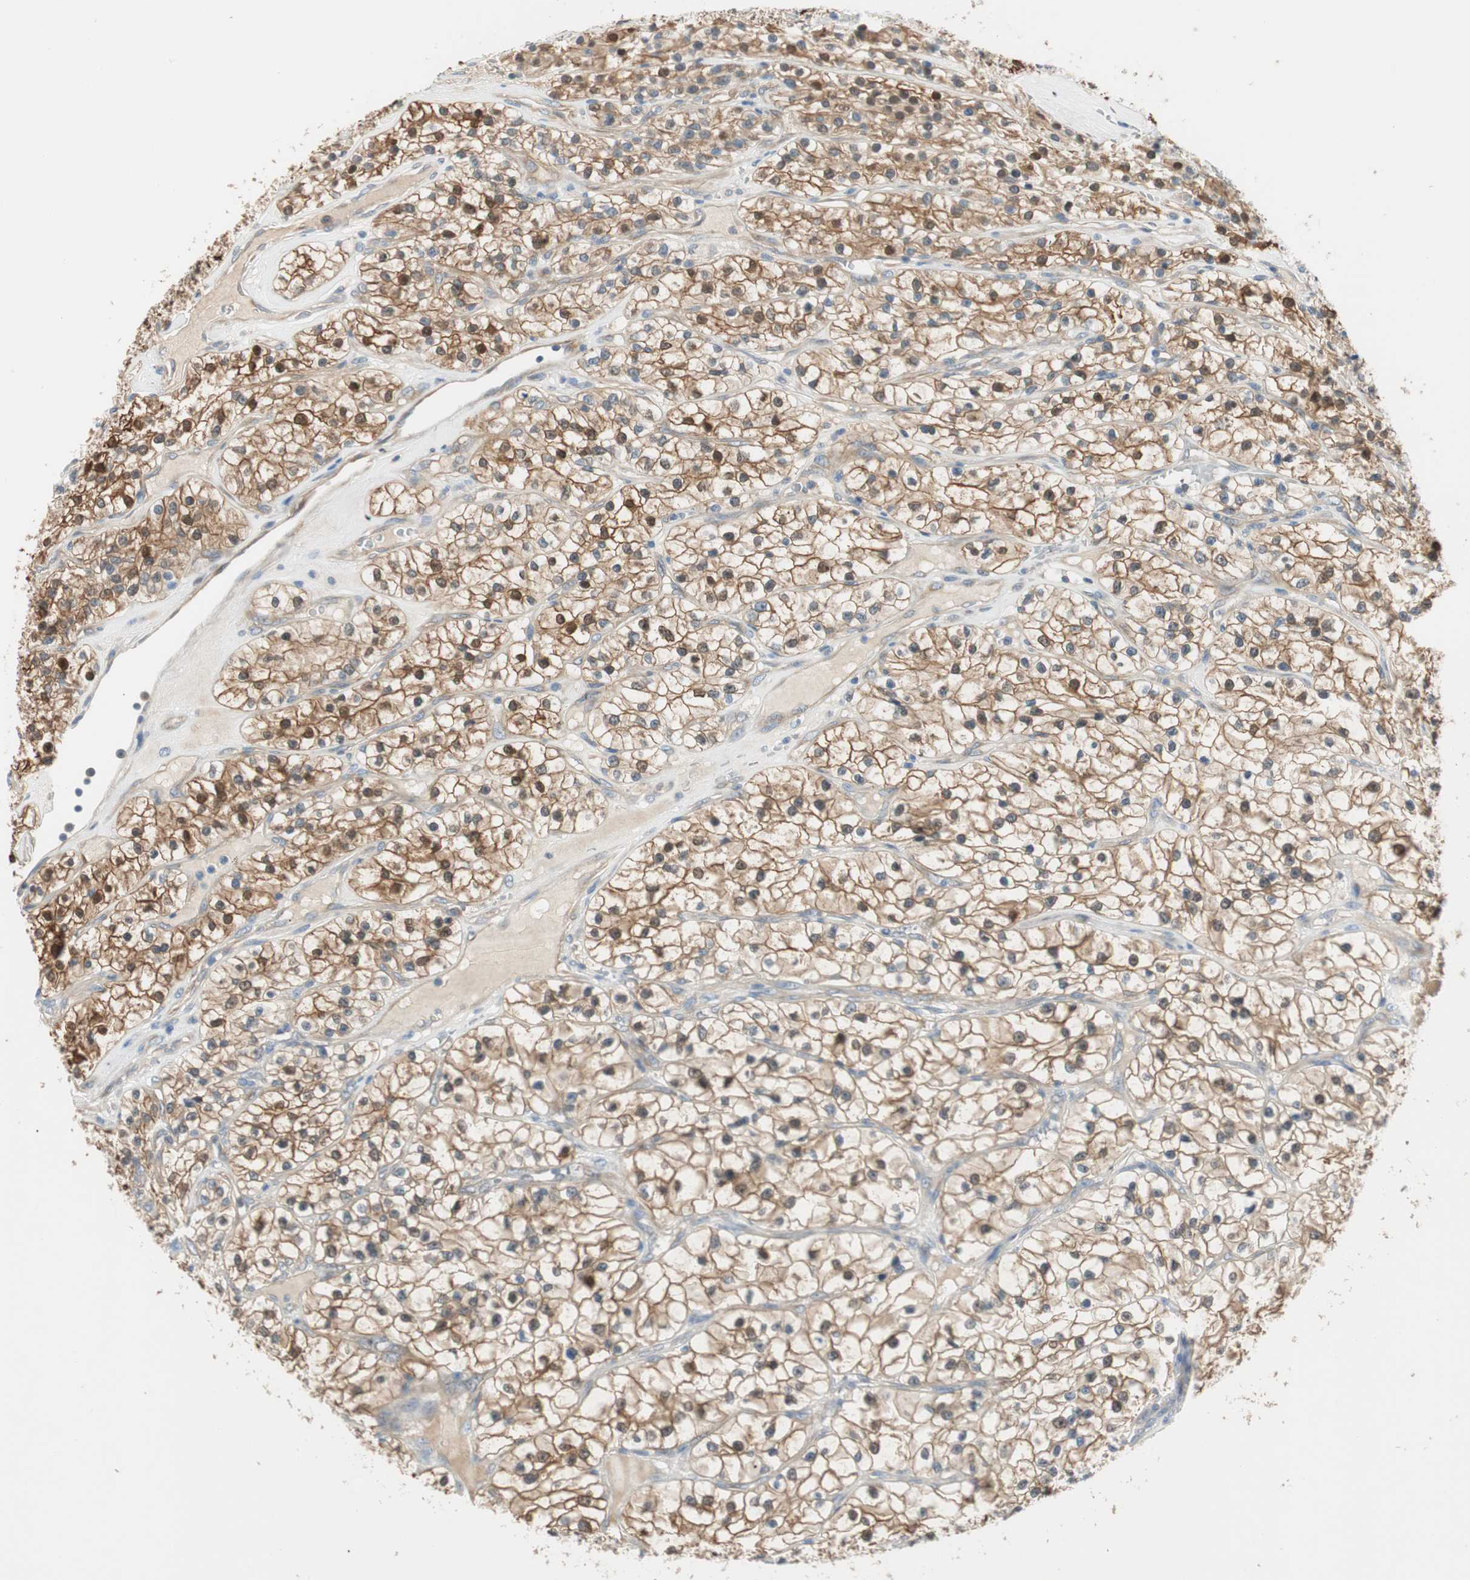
{"staining": {"intensity": "moderate", "quantity": ">75%", "location": "cytoplasmic/membranous,nuclear"}, "tissue": "renal cancer", "cell_type": "Tumor cells", "image_type": "cancer", "snomed": [{"axis": "morphology", "description": "Adenocarcinoma, NOS"}, {"axis": "topography", "description": "Kidney"}], "caption": "Renal cancer (adenocarcinoma) stained for a protein (brown) reveals moderate cytoplasmic/membranous and nuclear positive expression in about >75% of tumor cells.", "gene": "CDK3", "patient": {"sex": "female", "age": 57}}